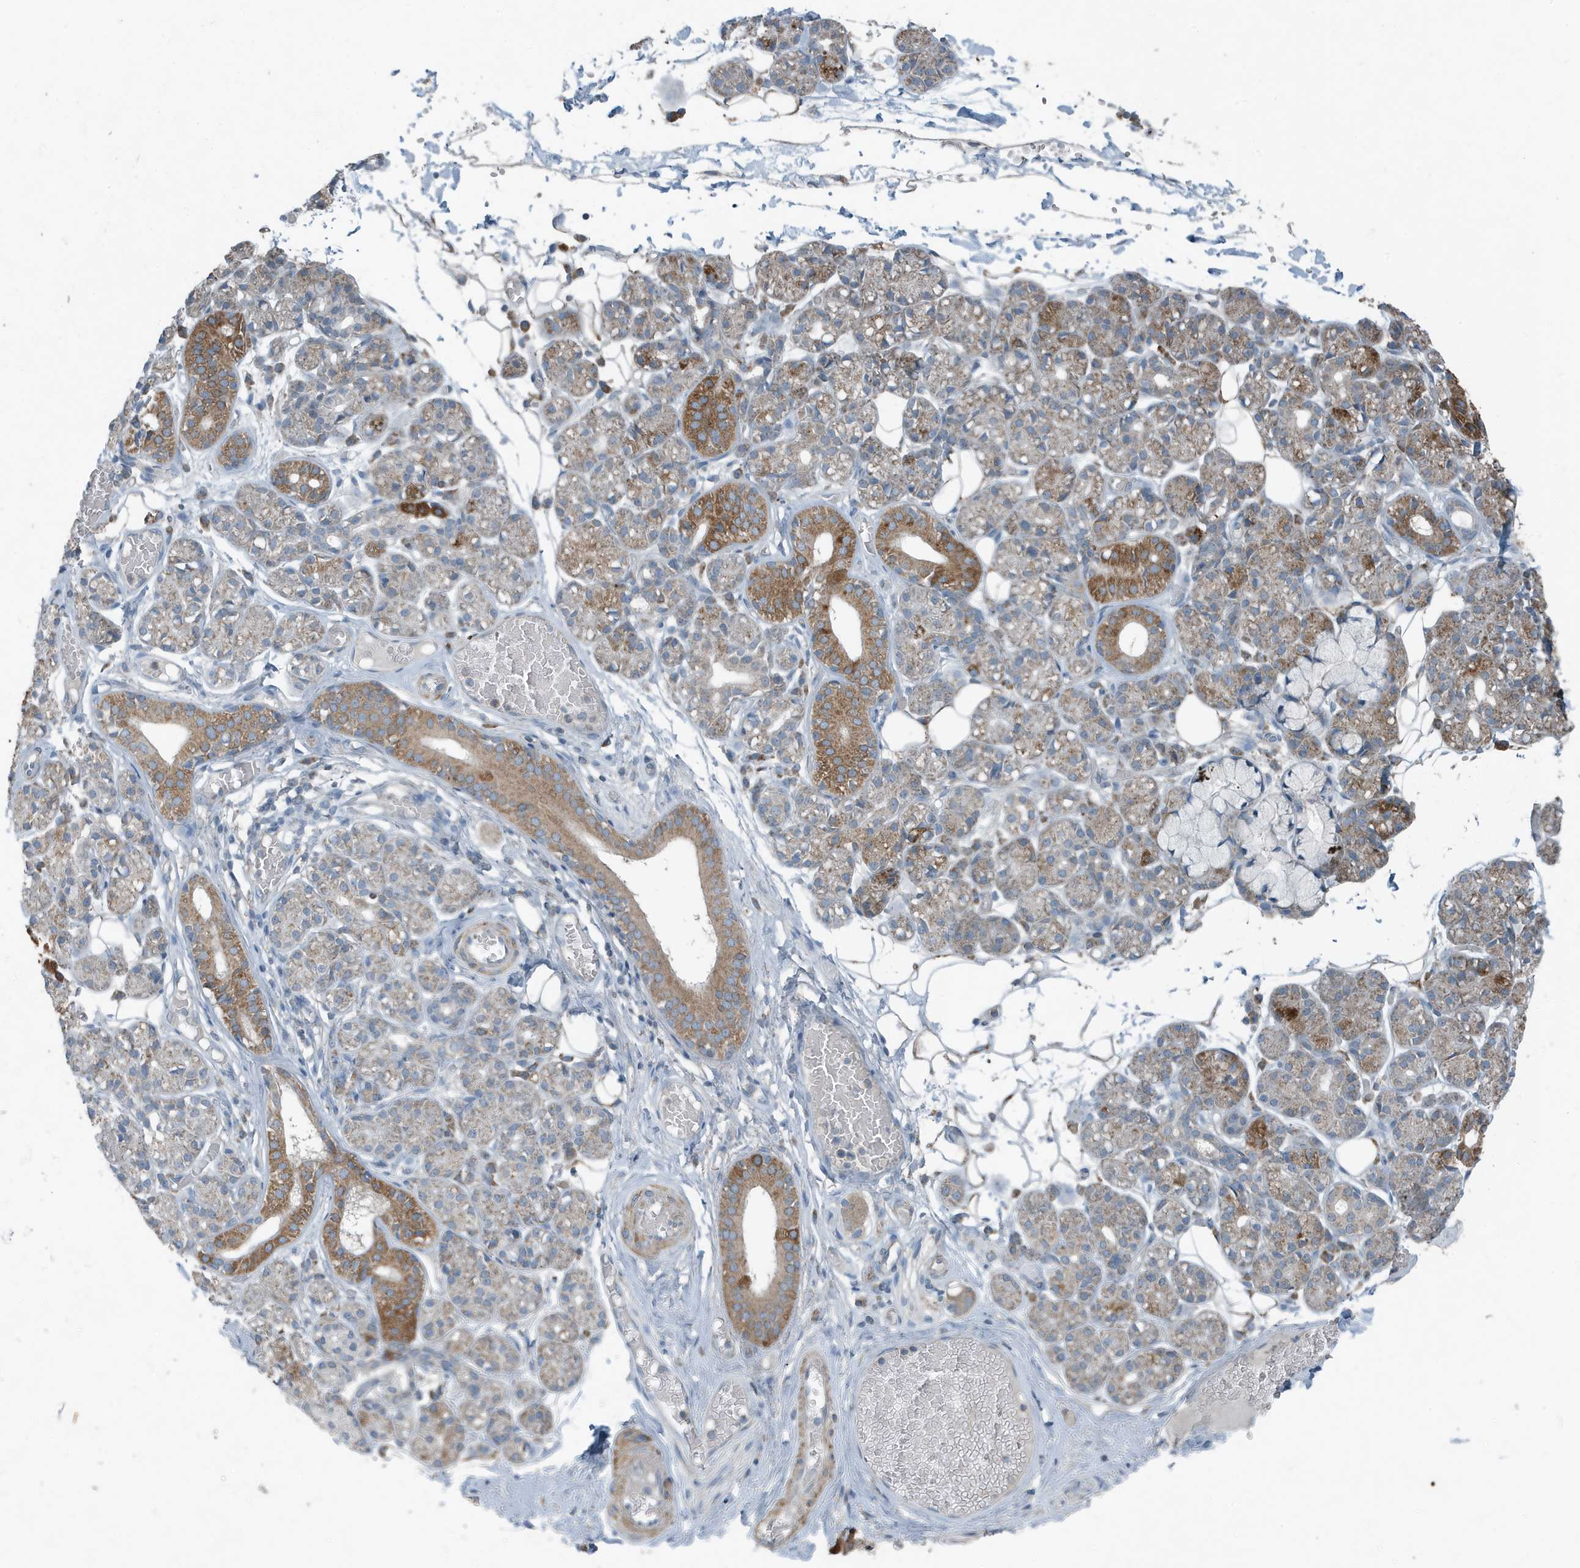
{"staining": {"intensity": "moderate", "quantity": "25%-75%", "location": "cytoplasmic/membranous"}, "tissue": "salivary gland", "cell_type": "Glandular cells", "image_type": "normal", "snomed": [{"axis": "morphology", "description": "Normal tissue, NOS"}, {"axis": "topography", "description": "Salivary gland"}], "caption": "Glandular cells reveal medium levels of moderate cytoplasmic/membranous staining in approximately 25%-75% of cells in normal human salivary gland. (brown staining indicates protein expression, while blue staining denotes nuclei).", "gene": "MT", "patient": {"sex": "male", "age": 63}}